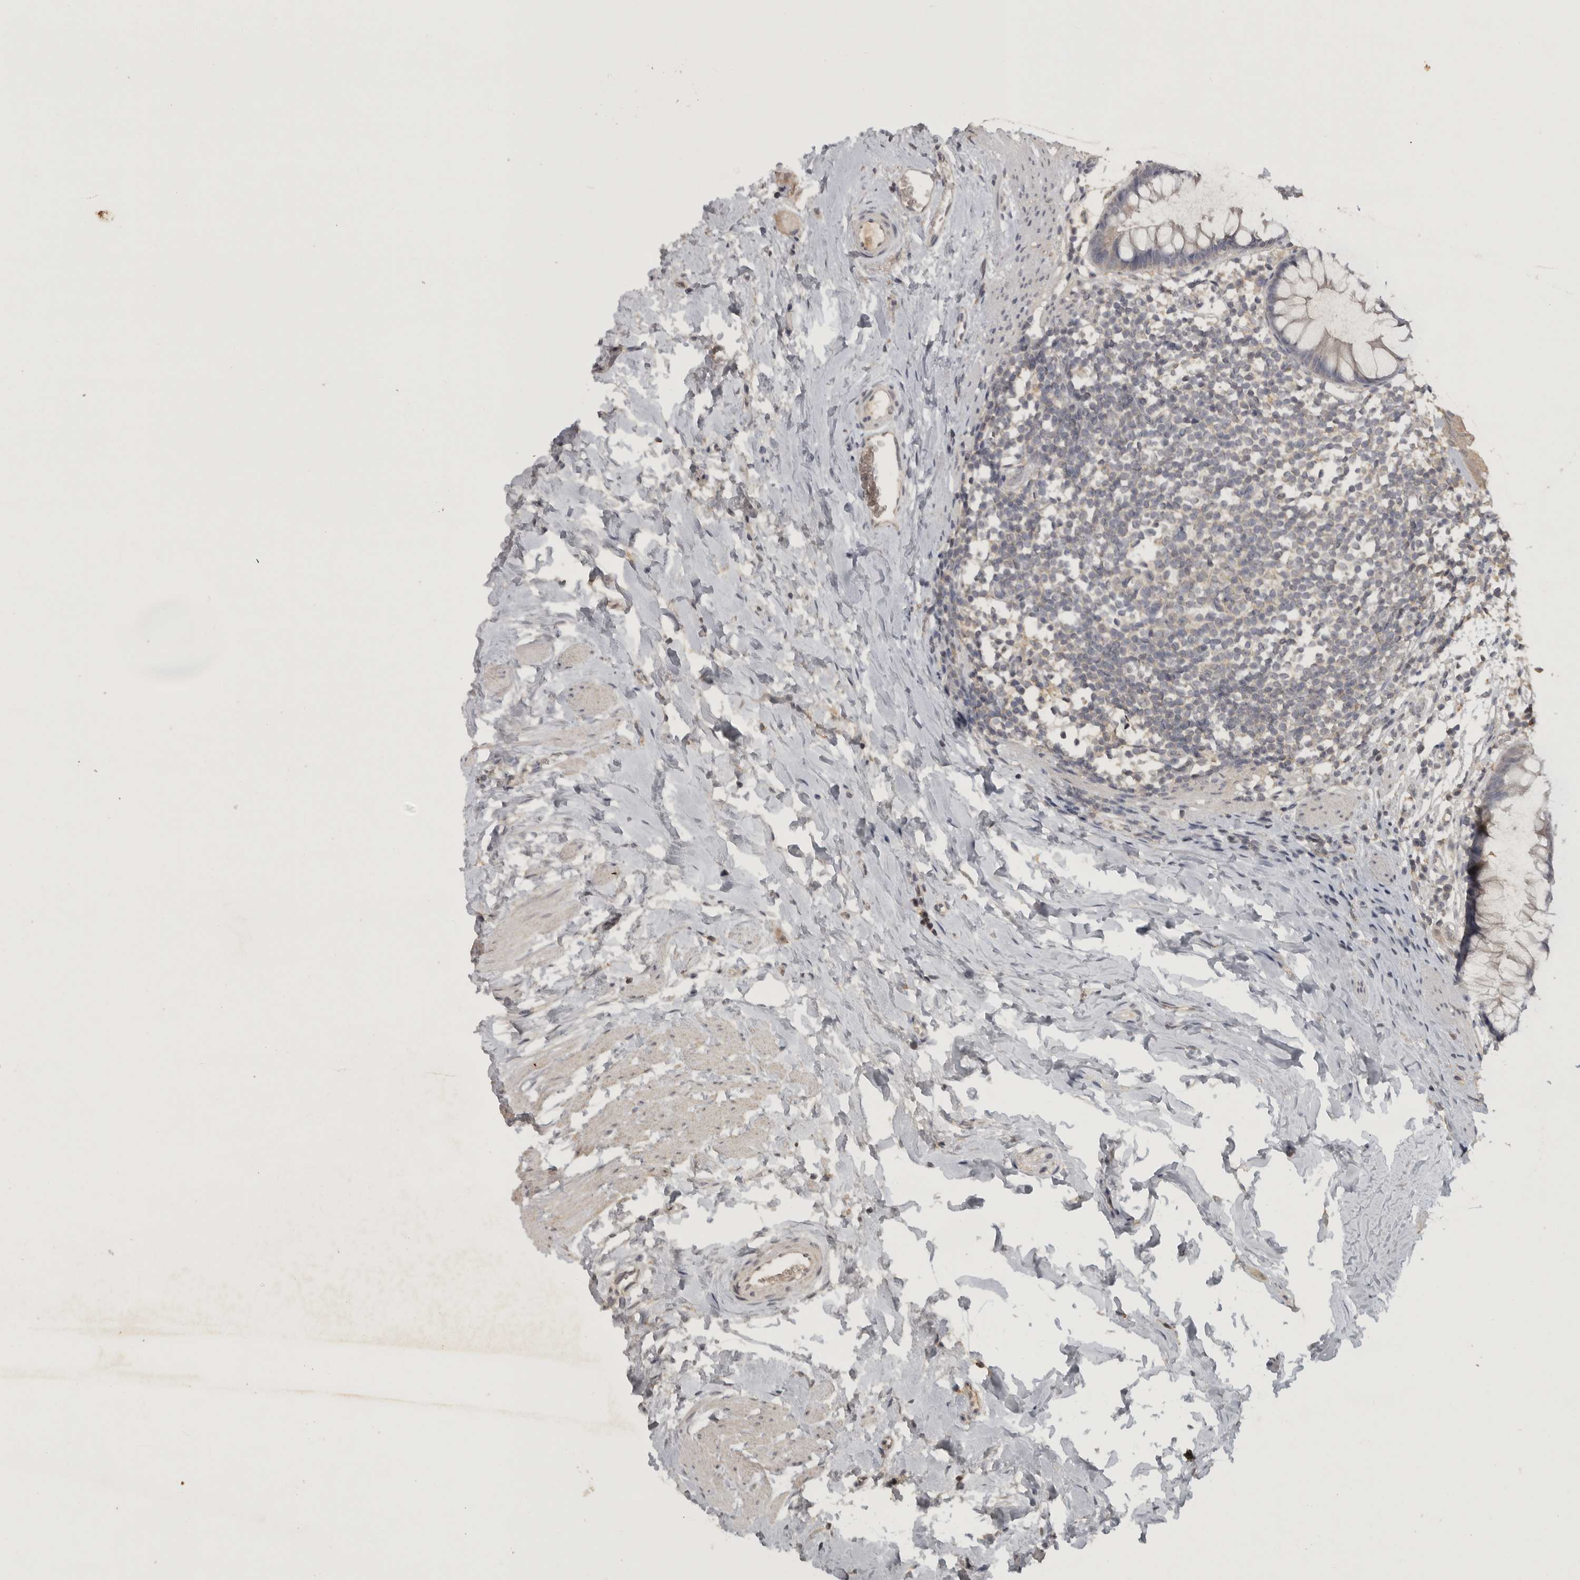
{"staining": {"intensity": "weak", "quantity": ">75%", "location": "cytoplasmic/membranous"}, "tissue": "colon", "cell_type": "Endothelial cells", "image_type": "normal", "snomed": [{"axis": "morphology", "description": "Normal tissue, NOS"}, {"axis": "topography", "description": "Colon"}], "caption": "DAB immunohistochemical staining of benign colon shows weak cytoplasmic/membranous protein expression in about >75% of endothelial cells.", "gene": "ADAMTS4", "patient": {"sex": "female", "age": 62}}